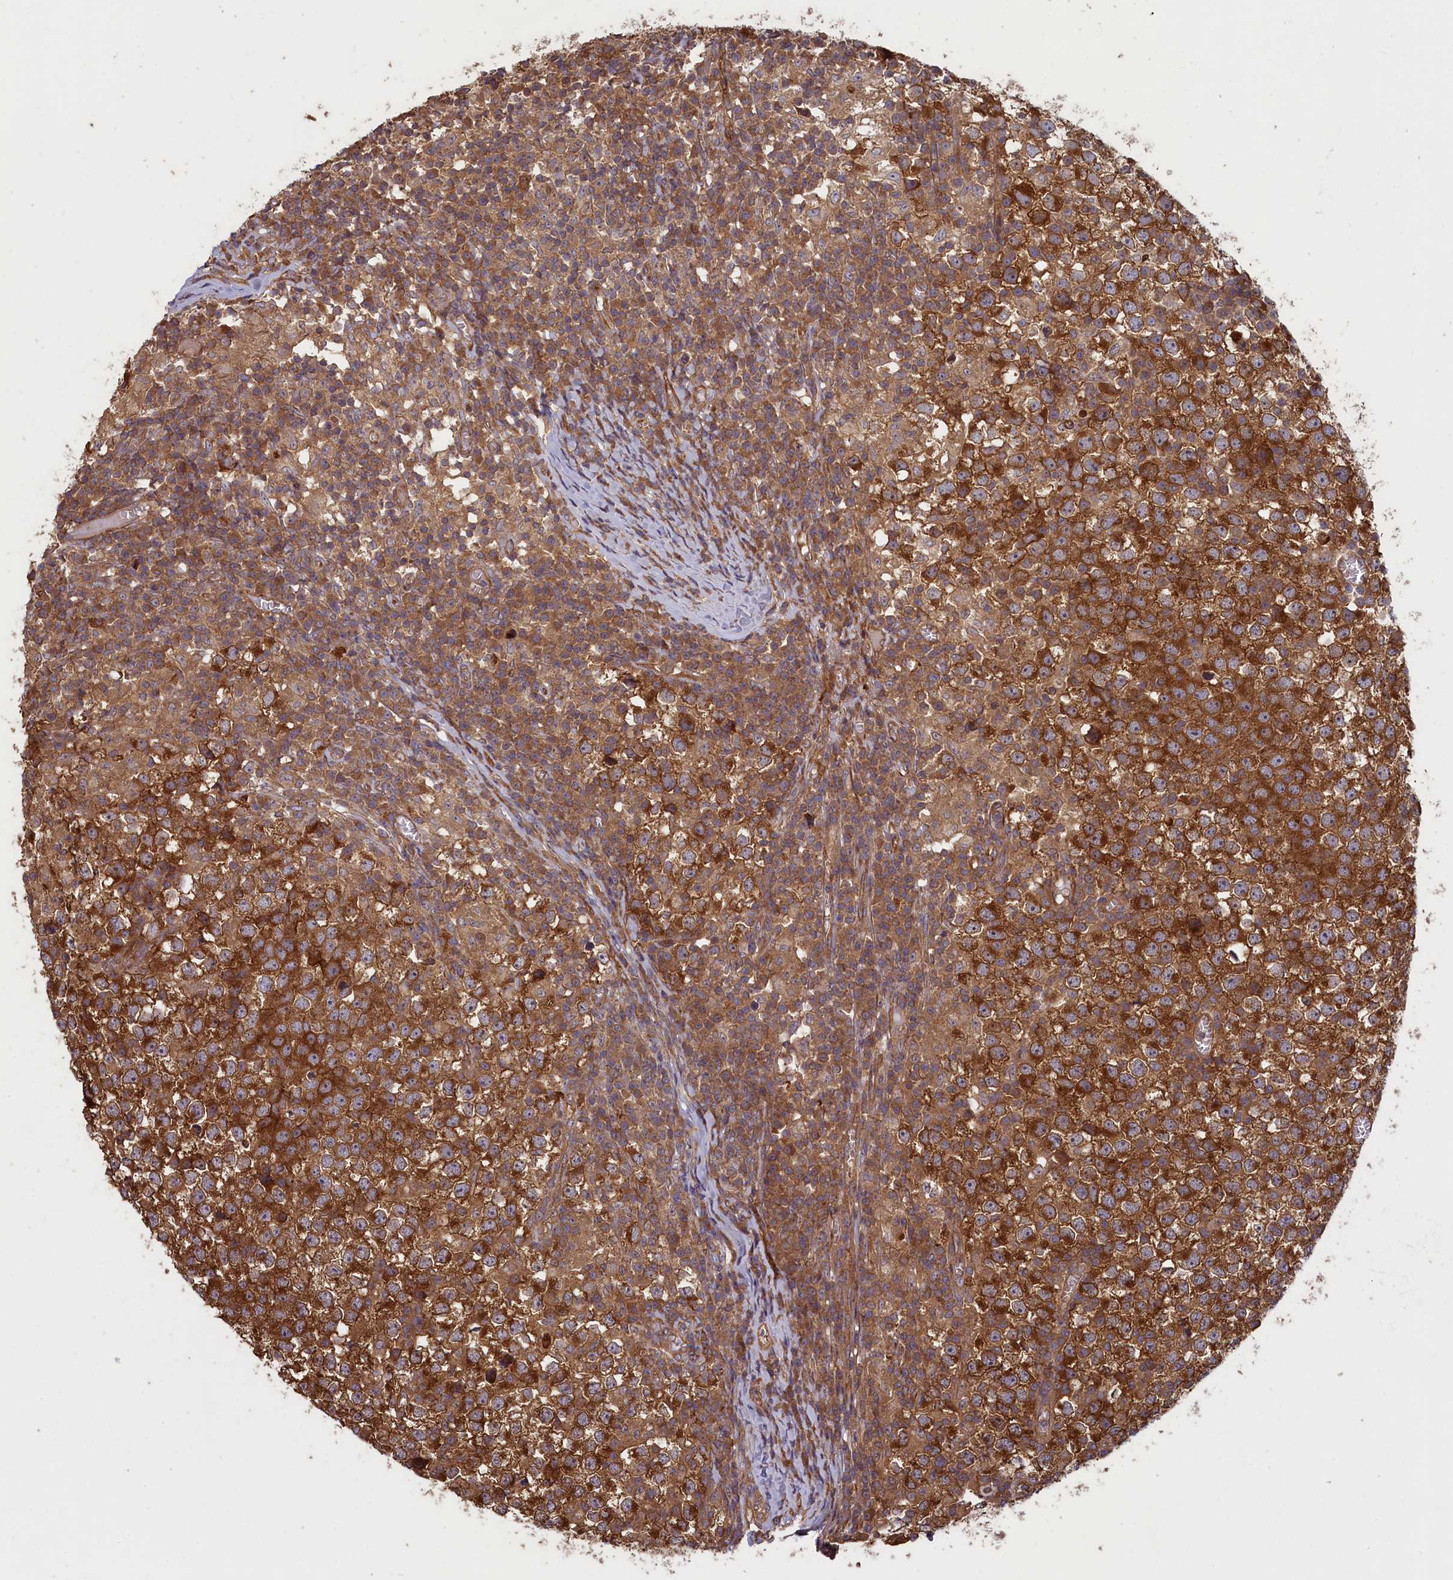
{"staining": {"intensity": "strong", "quantity": ">75%", "location": "cytoplasmic/membranous"}, "tissue": "testis cancer", "cell_type": "Tumor cells", "image_type": "cancer", "snomed": [{"axis": "morphology", "description": "Seminoma, NOS"}, {"axis": "topography", "description": "Testis"}], "caption": "Protein expression by immunohistochemistry (IHC) demonstrates strong cytoplasmic/membranous expression in approximately >75% of tumor cells in testis cancer.", "gene": "CIAO2B", "patient": {"sex": "male", "age": 65}}